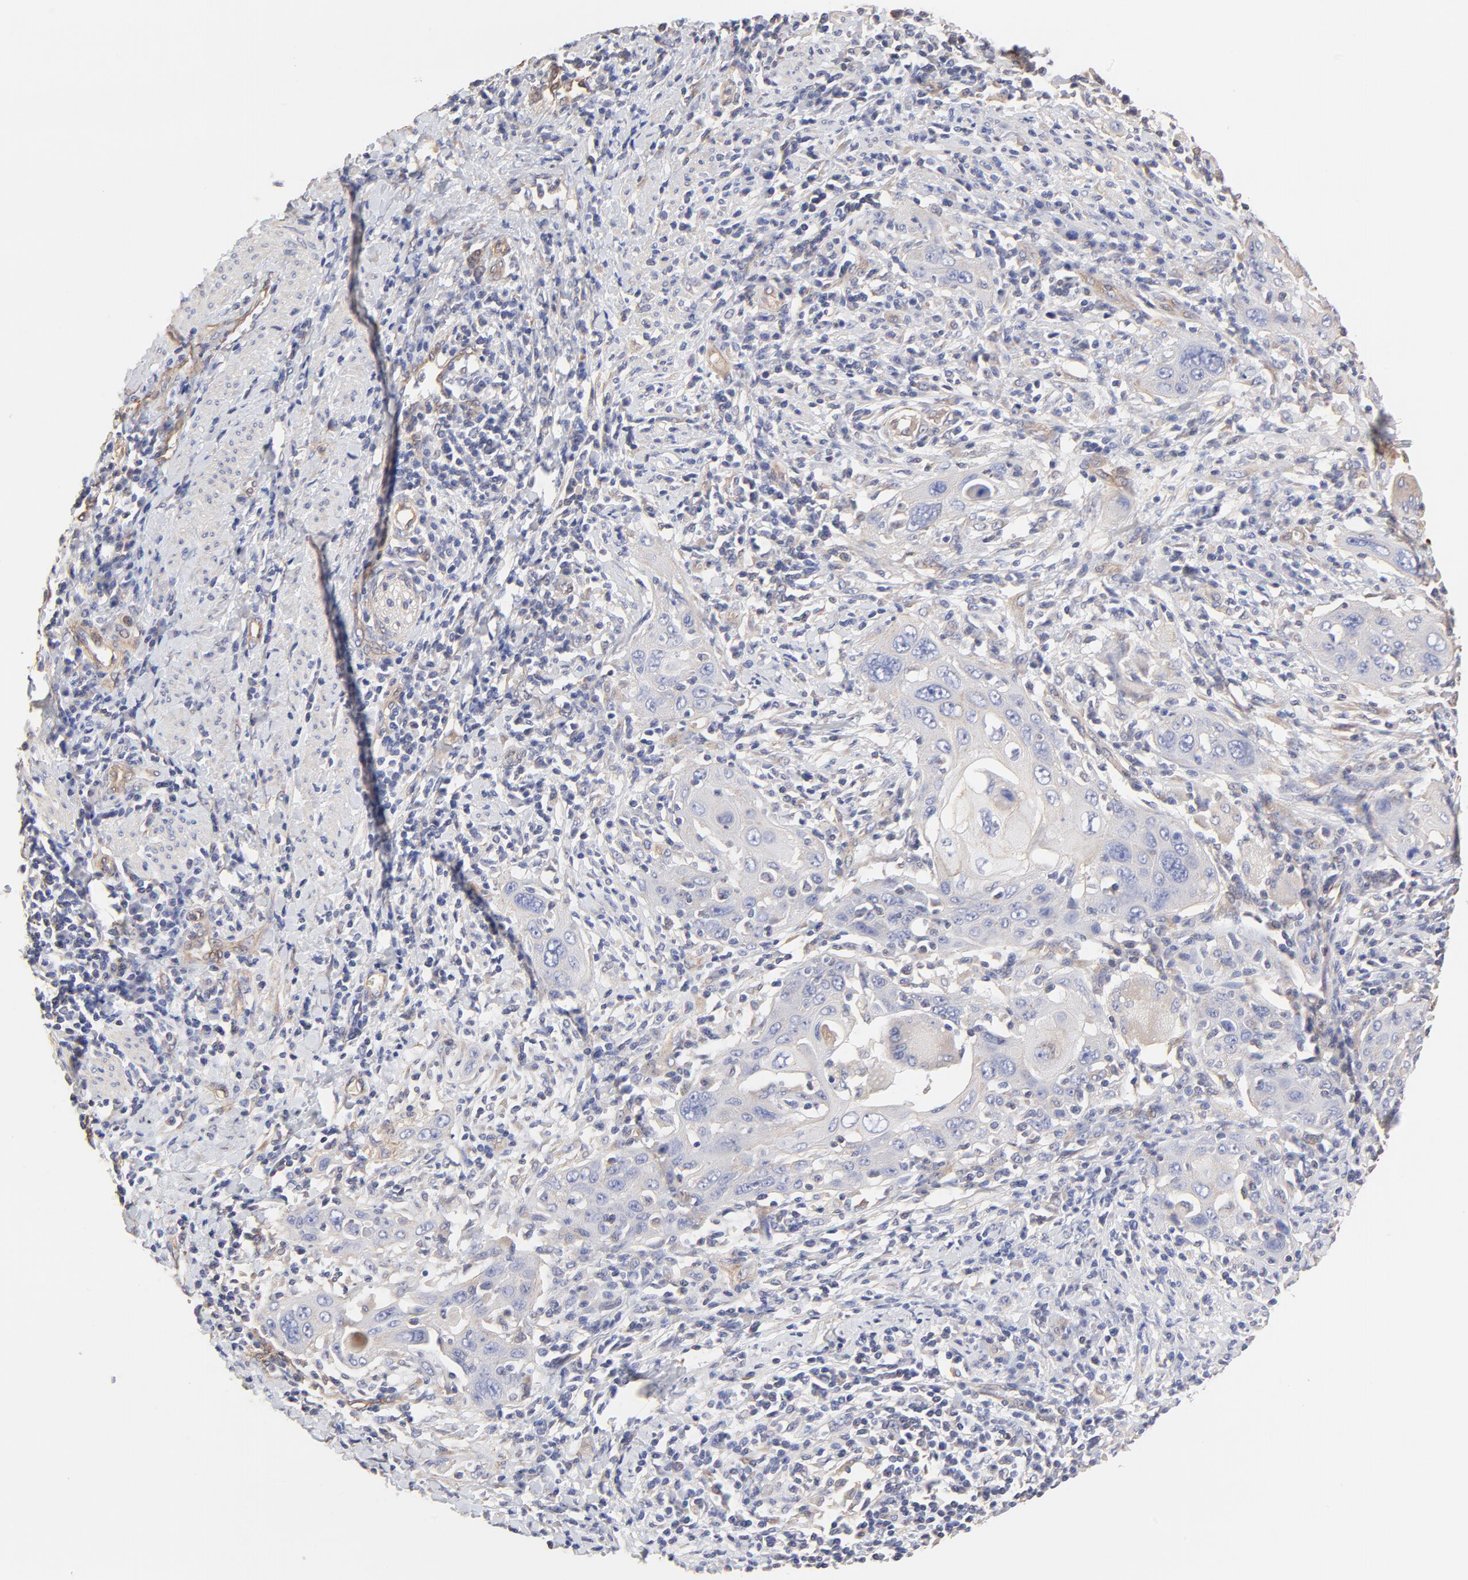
{"staining": {"intensity": "weak", "quantity": "<25%", "location": "cytoplasmic/membranous"}, "tissue": "cervical cancer", "cell_type": "Tumor cells", "image_type": "cancer", "snomed": [{"axis": "morphology", "description": "Squamous cell carcinoma, NOS"}, {"axis": "topography", "description": "Cervix"}], "caption": "IHC image of human squamous cell carcinoma (cervical) stained for a protein (brown), which reveals no expression in tumor cells.", "gene": "LRCH2", "patient": {"sex": "female", "age": 54}}